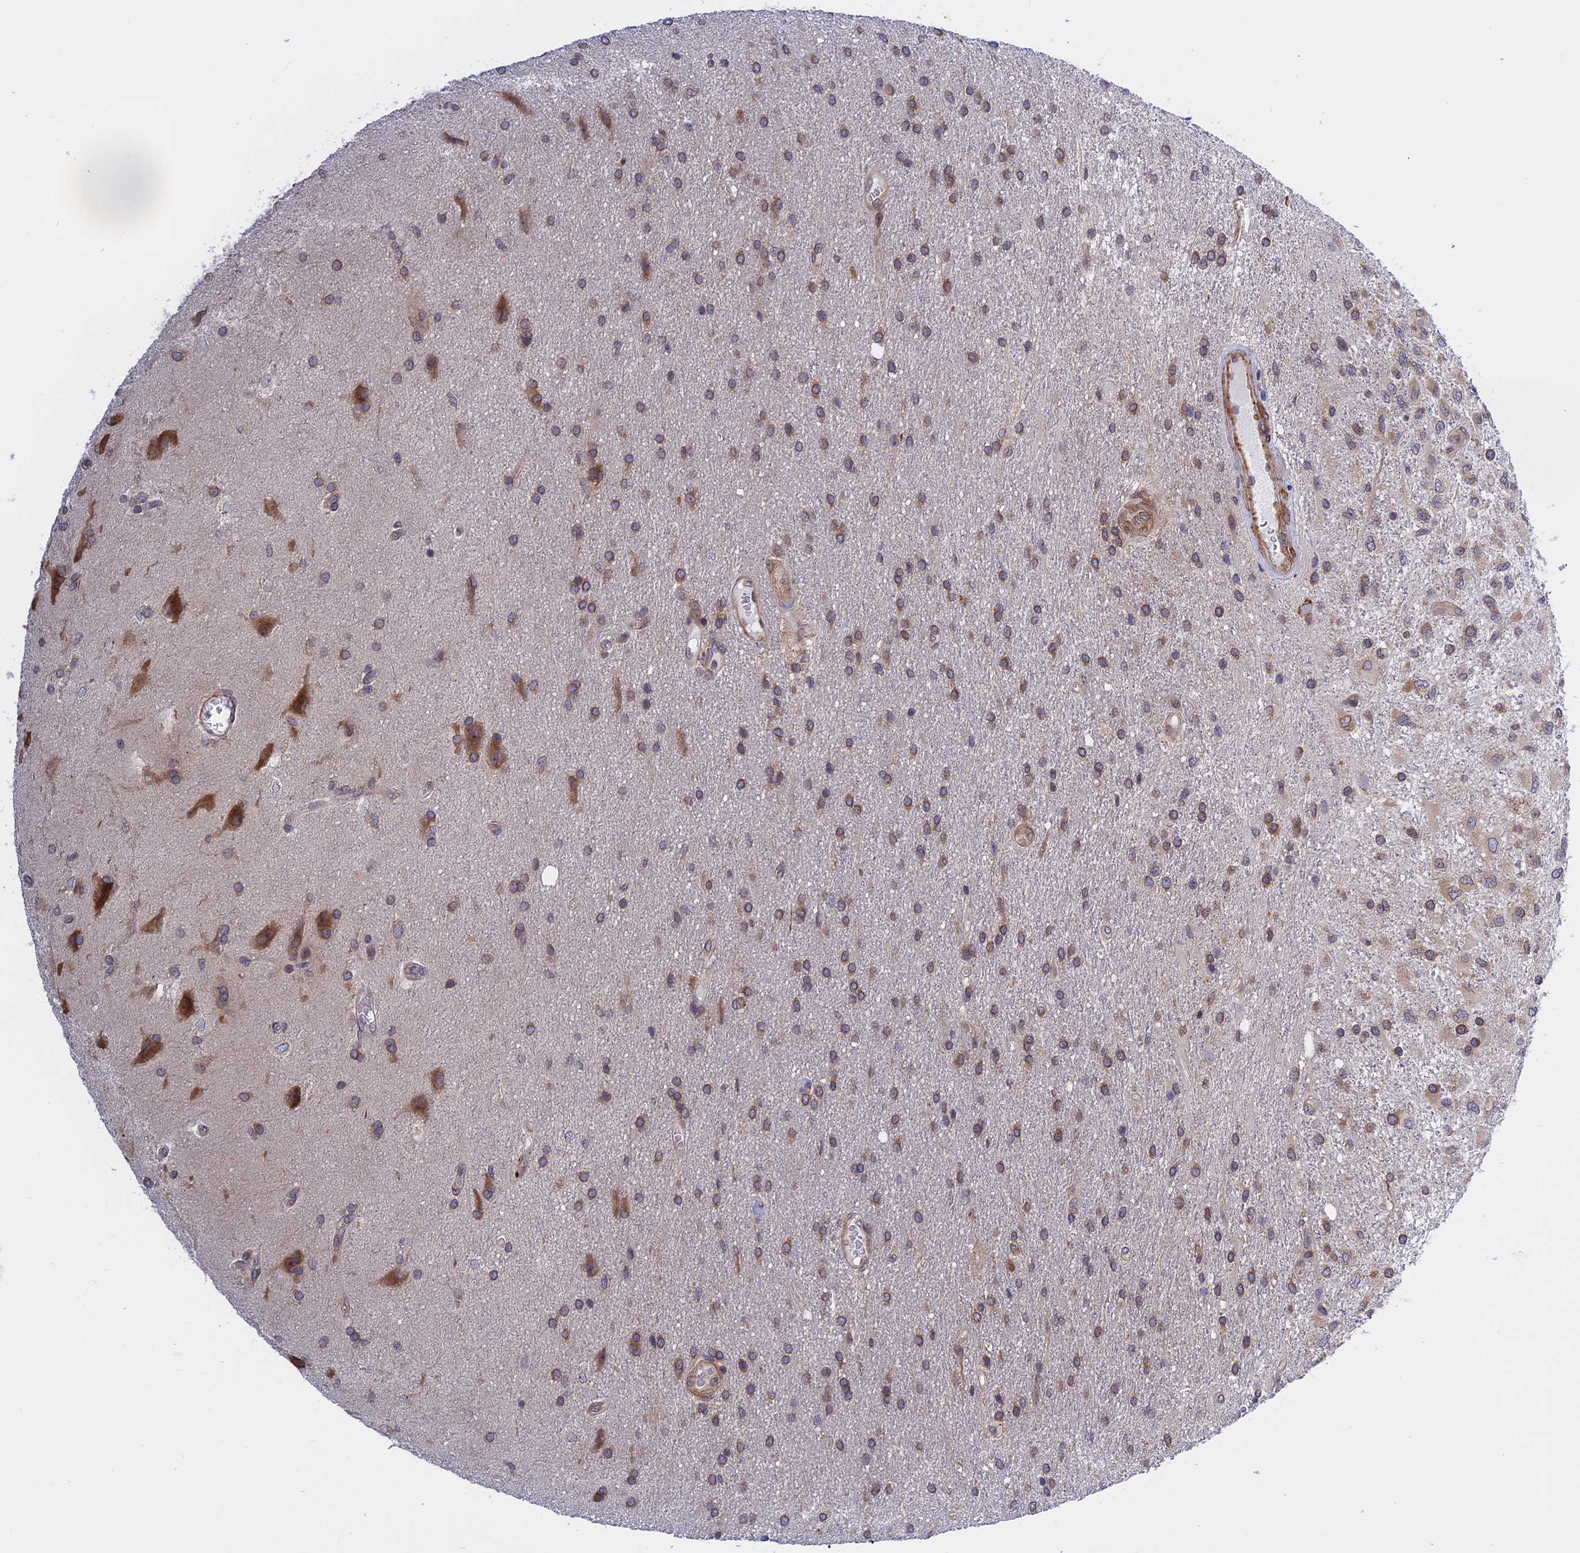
{"staining": {"intensity": "moderate", "quantity": ">75%", "location": "cytoplasmic/membranous"}, "tissue": "glioma", "cell_type": "Tumor cells", "image_type": "cancer", "snomed": [{"axis": "morphology", "description": "Glioma, malignant, Low grade"}, {"axis": "topography", "description": "Brain"}], "caption": "Protein staining reveals moderate cytoplasmic/membranous staining in approximately >75% of tumor cells in malignant low-grade glioma.", "gene": "NAA10", "patient": {"sex": "male", "age": 66}}